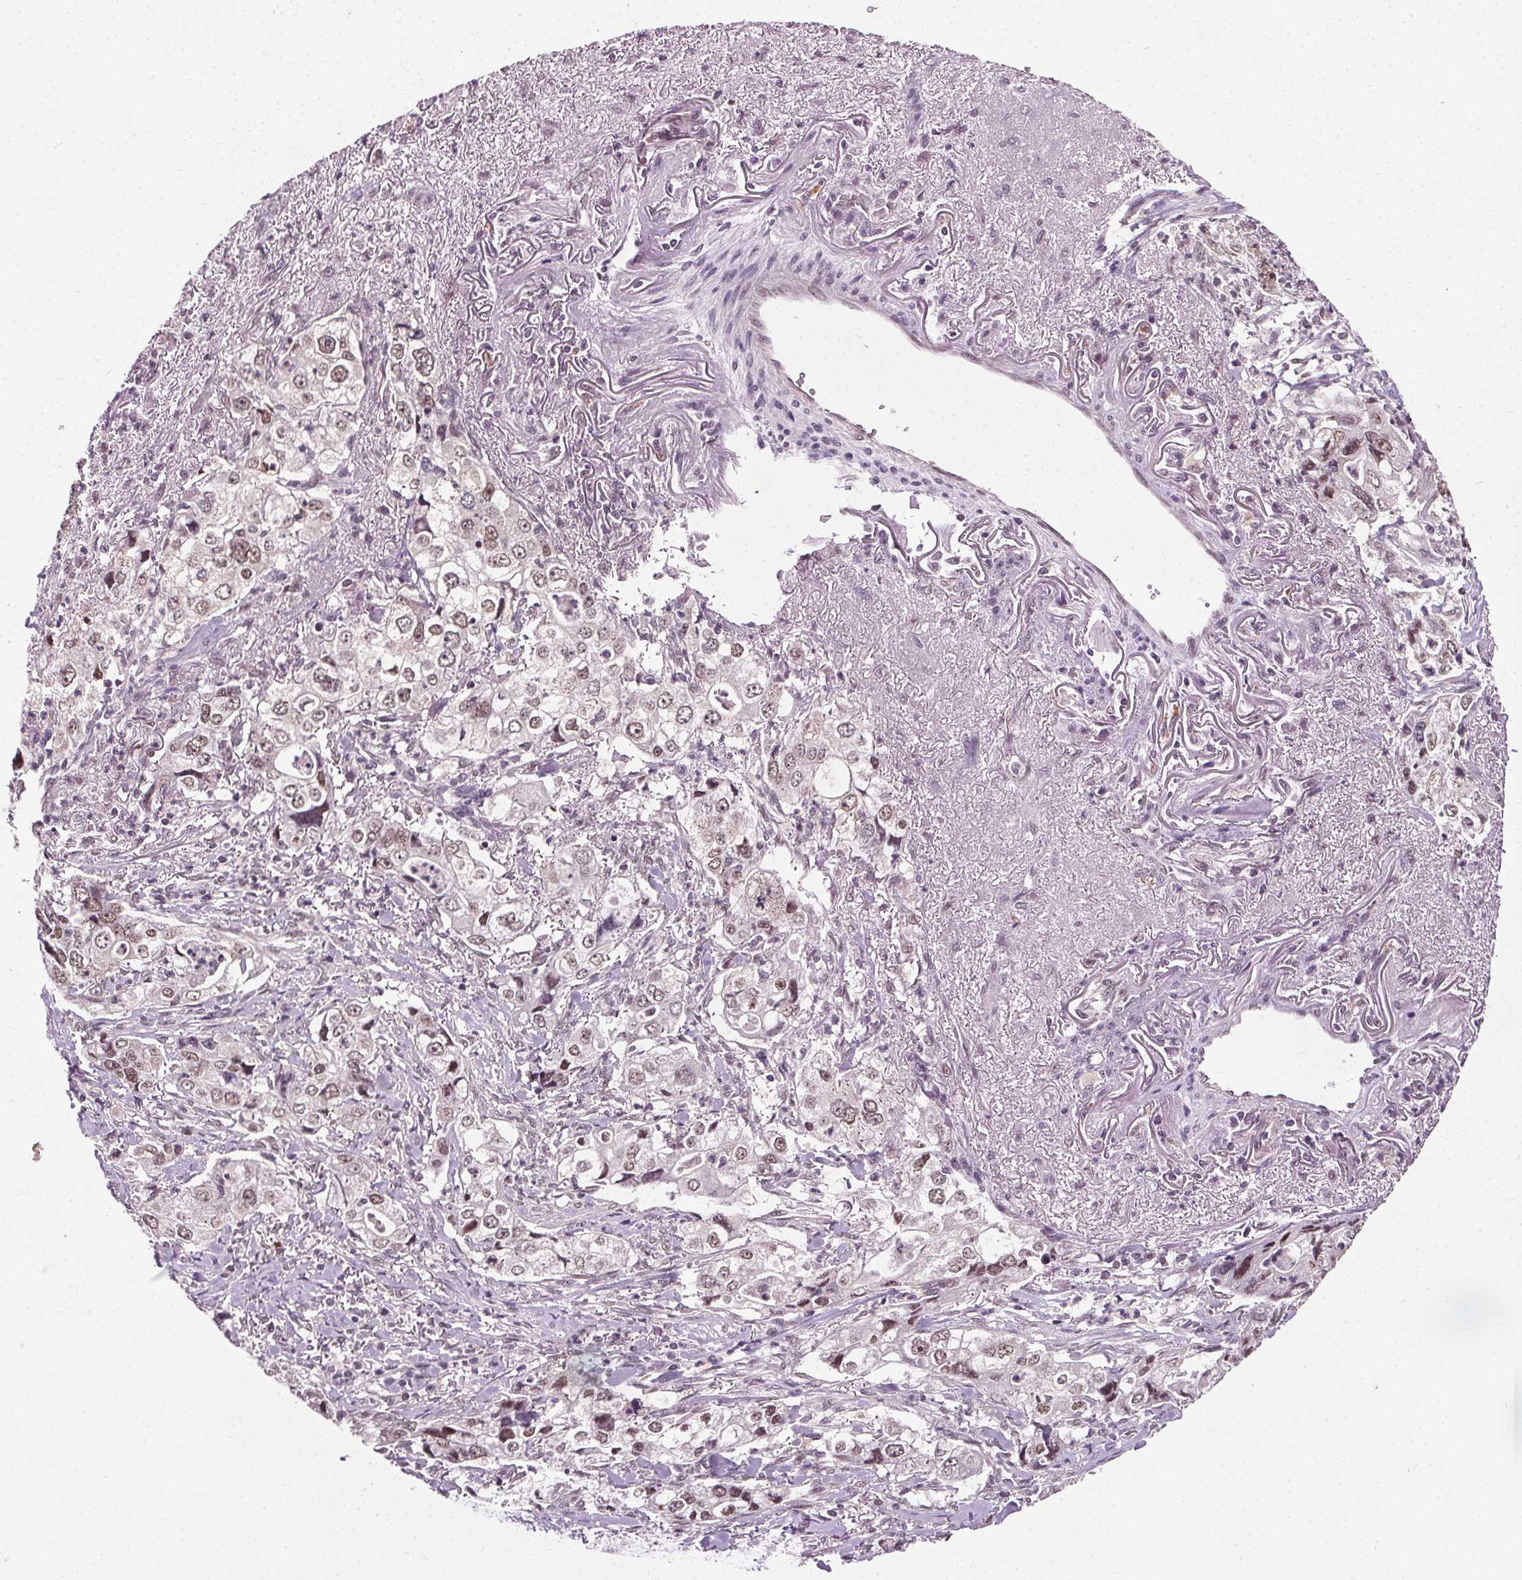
{"staining": {"intensity": "moderate", "quantity": ">75%", "location": "nuclear"}, "tissue": "stomach cancer", "cell_type": "Tumor cells", "image_type": "cancer", "snomed": [{"axis": "morphology", "description": "Adenocarcinoma, NOS"}, {"axis": "topography", "description": "Stomach, upper"}], "caption": "This photomicrograph exhibits stomach adenocarcinoma stained with IHC to label a protein in brown. The nuclear of tumor cells show moderate positivity for the protein. Nuclei are counter-stained blue.", "gene": "MED6", "patient": {"sex": "male", "age": 75}}